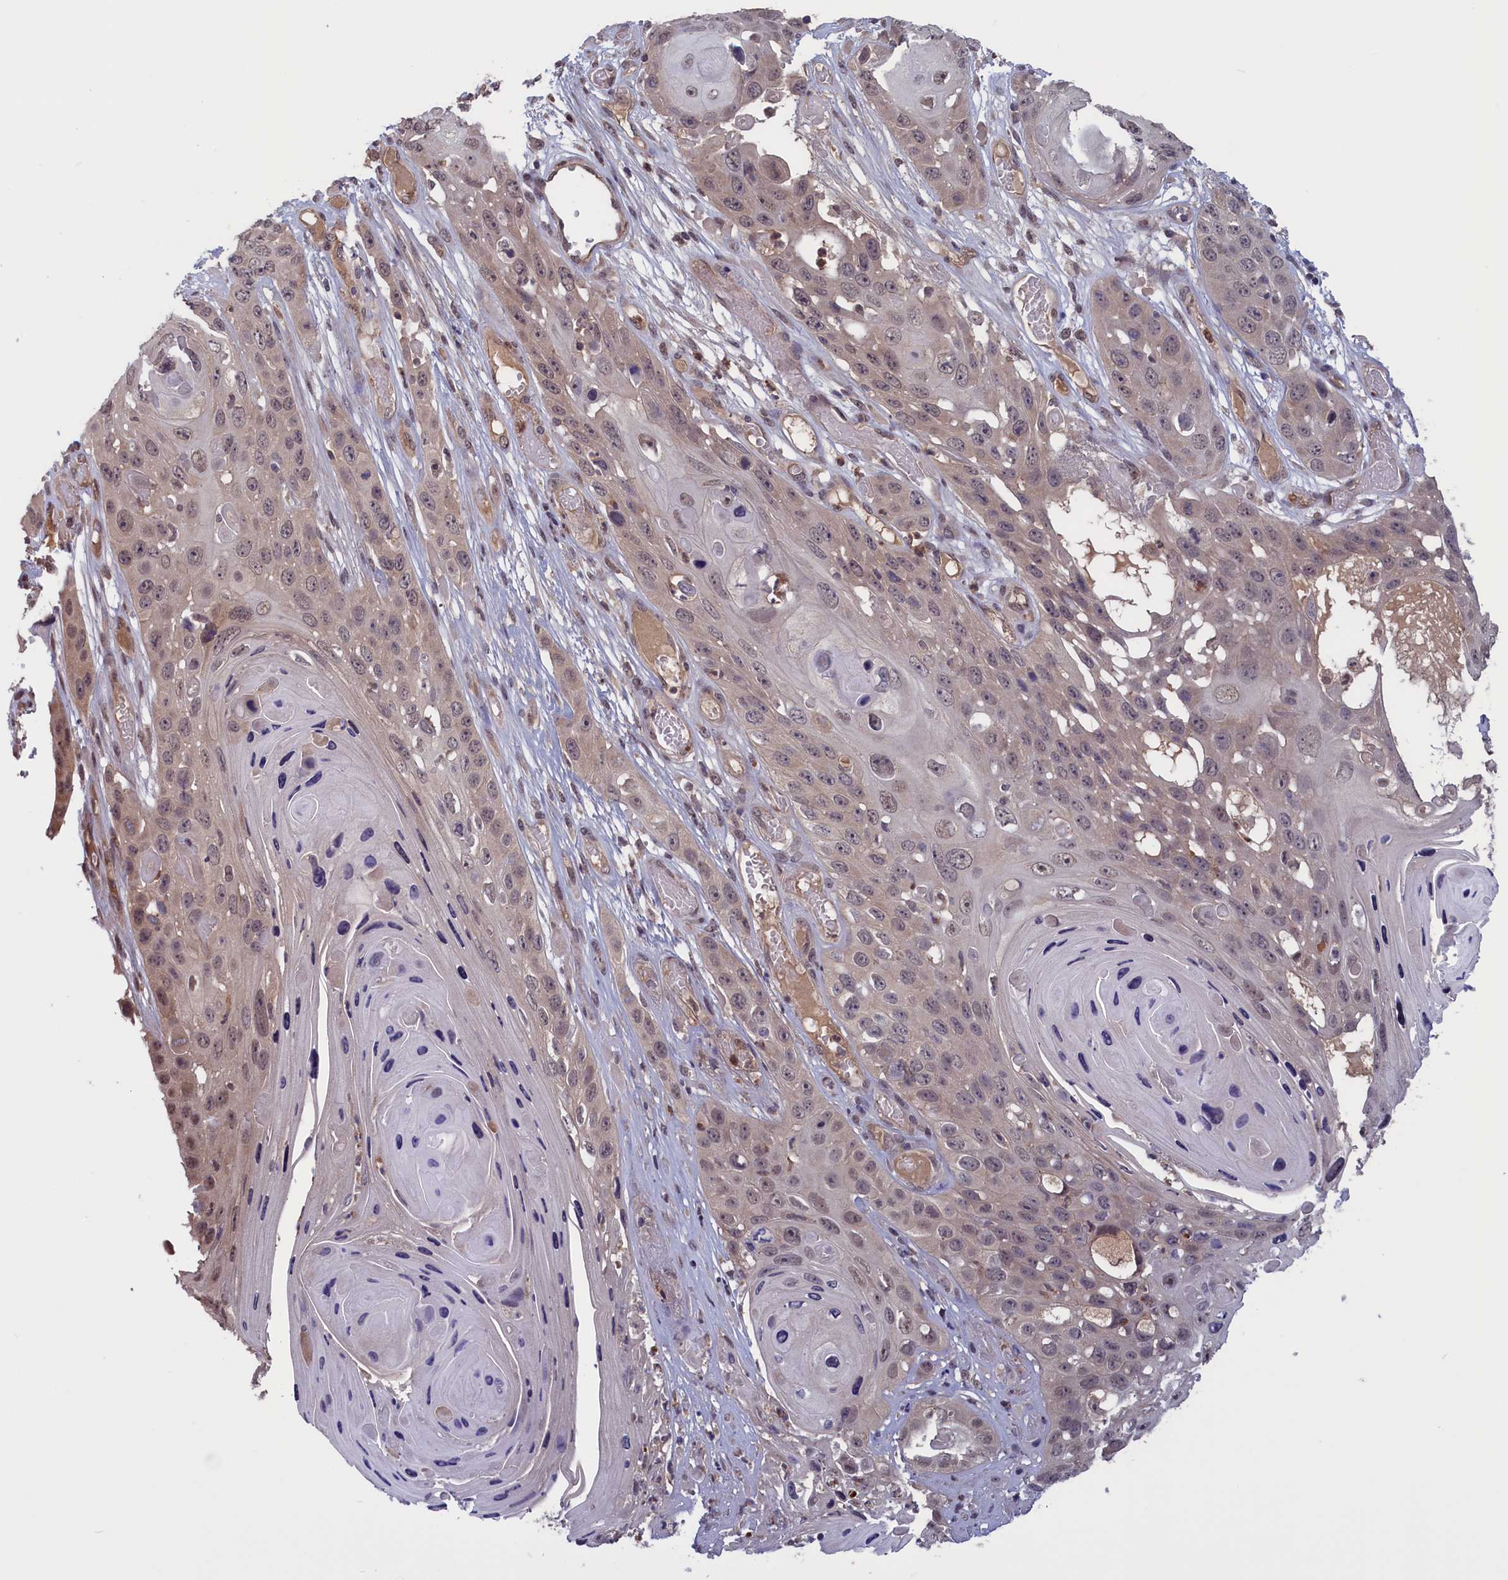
{"staining": {"intensity": "weak", "quantity": "<25%", "location": "nuclear"}, "tissue": "skin cancer", "cell_type": "Tumor cells", "image_type": "cancer", "snomed": [{"axis": "morphology", "description": "Squamous cell carcinoma, NOS"}, {"axis": "topography", "description": "Skin"}], "caption": "This is an immunohistochemistry image of human skin cancer (squamous cell carcinoma). There is no expression in tumor cells.", "gene": "PLP2", "patient": {"sex": "male", "age": 55}}